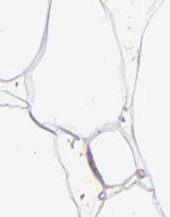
{"staining": {"intensity": "weak", "quantity": "25%-75%", "location": "cytoplasmic/membranous"}, "tissue": "adipose tissue", "cell_type": "Adipocytes", "image_type": "normal", "snomed": [{"axis": "morphology", "description": "Normal tissue, NOS"}, {"axis": "morphology", "description": "Duct carcinoma"}, {"axis": "topography", "description": "Breast"}, {"axis": "topography", "description": "Adipose tissue"}], "caption": "IHC staining of benign adipose tissue, which exhibits low levels of weak cytoplasmic/membranous expression in approximately 25%-75% of adipocytes indicating weak cytoplasmic/membranous protein expression. The staining was performed using DAB (3,3'-diaminobenzidine) (brown) for protein detection and nuclei were counterstained in hematoxylin (blue).", "gene": "MAP2K2", "patient": {"sex": "female", "age": 37}}